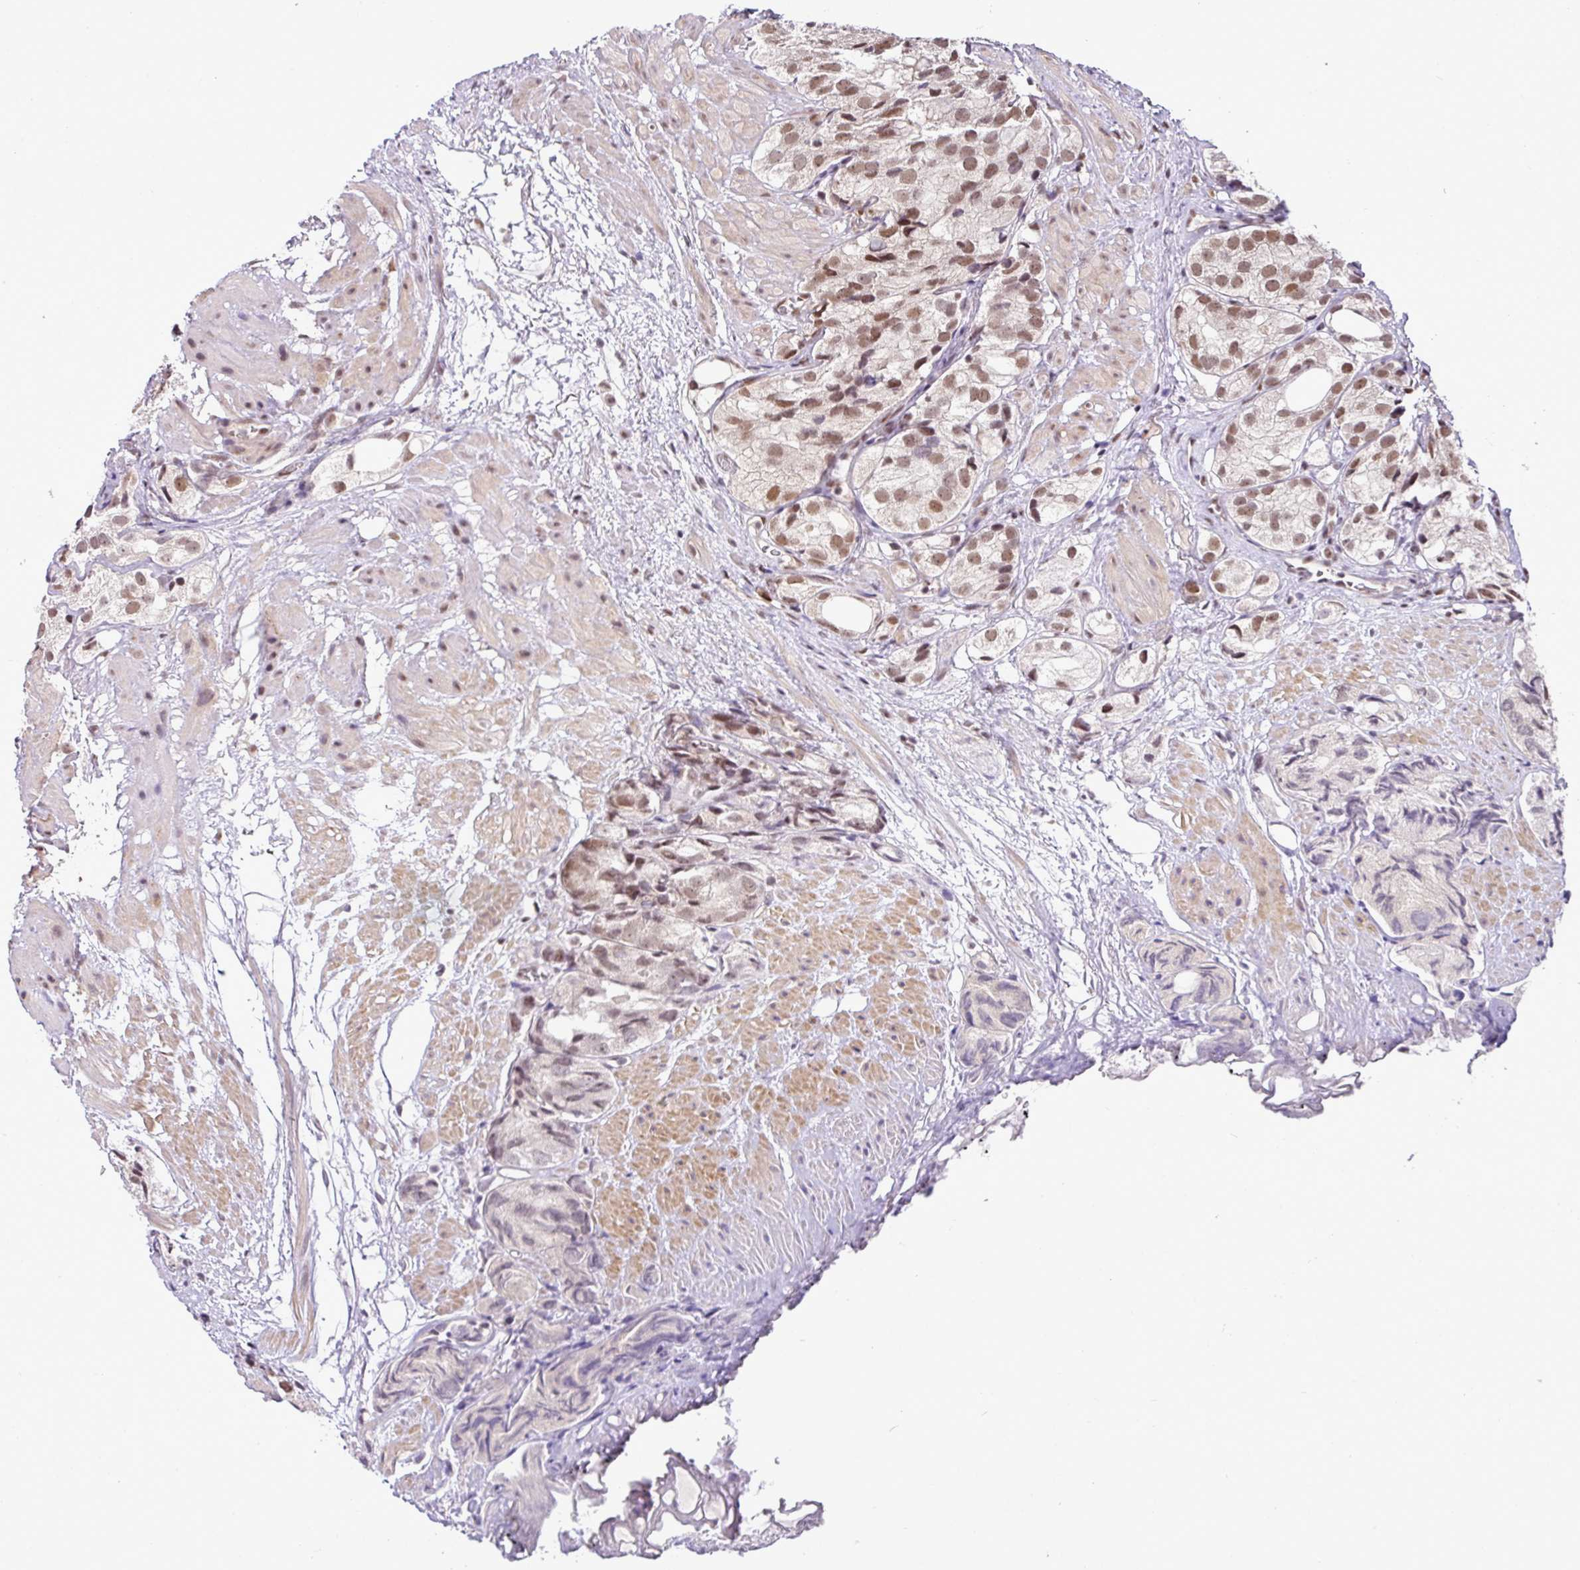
{"staining": {"intensity": "moderate", "quantity": ">75%", "location": "nuclear"}, "tissue": "prostate cancer", "cell_type": "Tumor cells", "image_type": "cancer", "snomed": [{"axis": "morphology", "description": "Adenocarcinoma, High grade"}, {"axis": "topography", "description": "Prostate"}], "caption": "Protein staining reveals moderate nuclear expression in about >75% of tumor cells in prostate cancer (adenocarcinoma (high-grade)).", "gene": "PGAP4", "patient": {"sex": "male", "age": 82}}